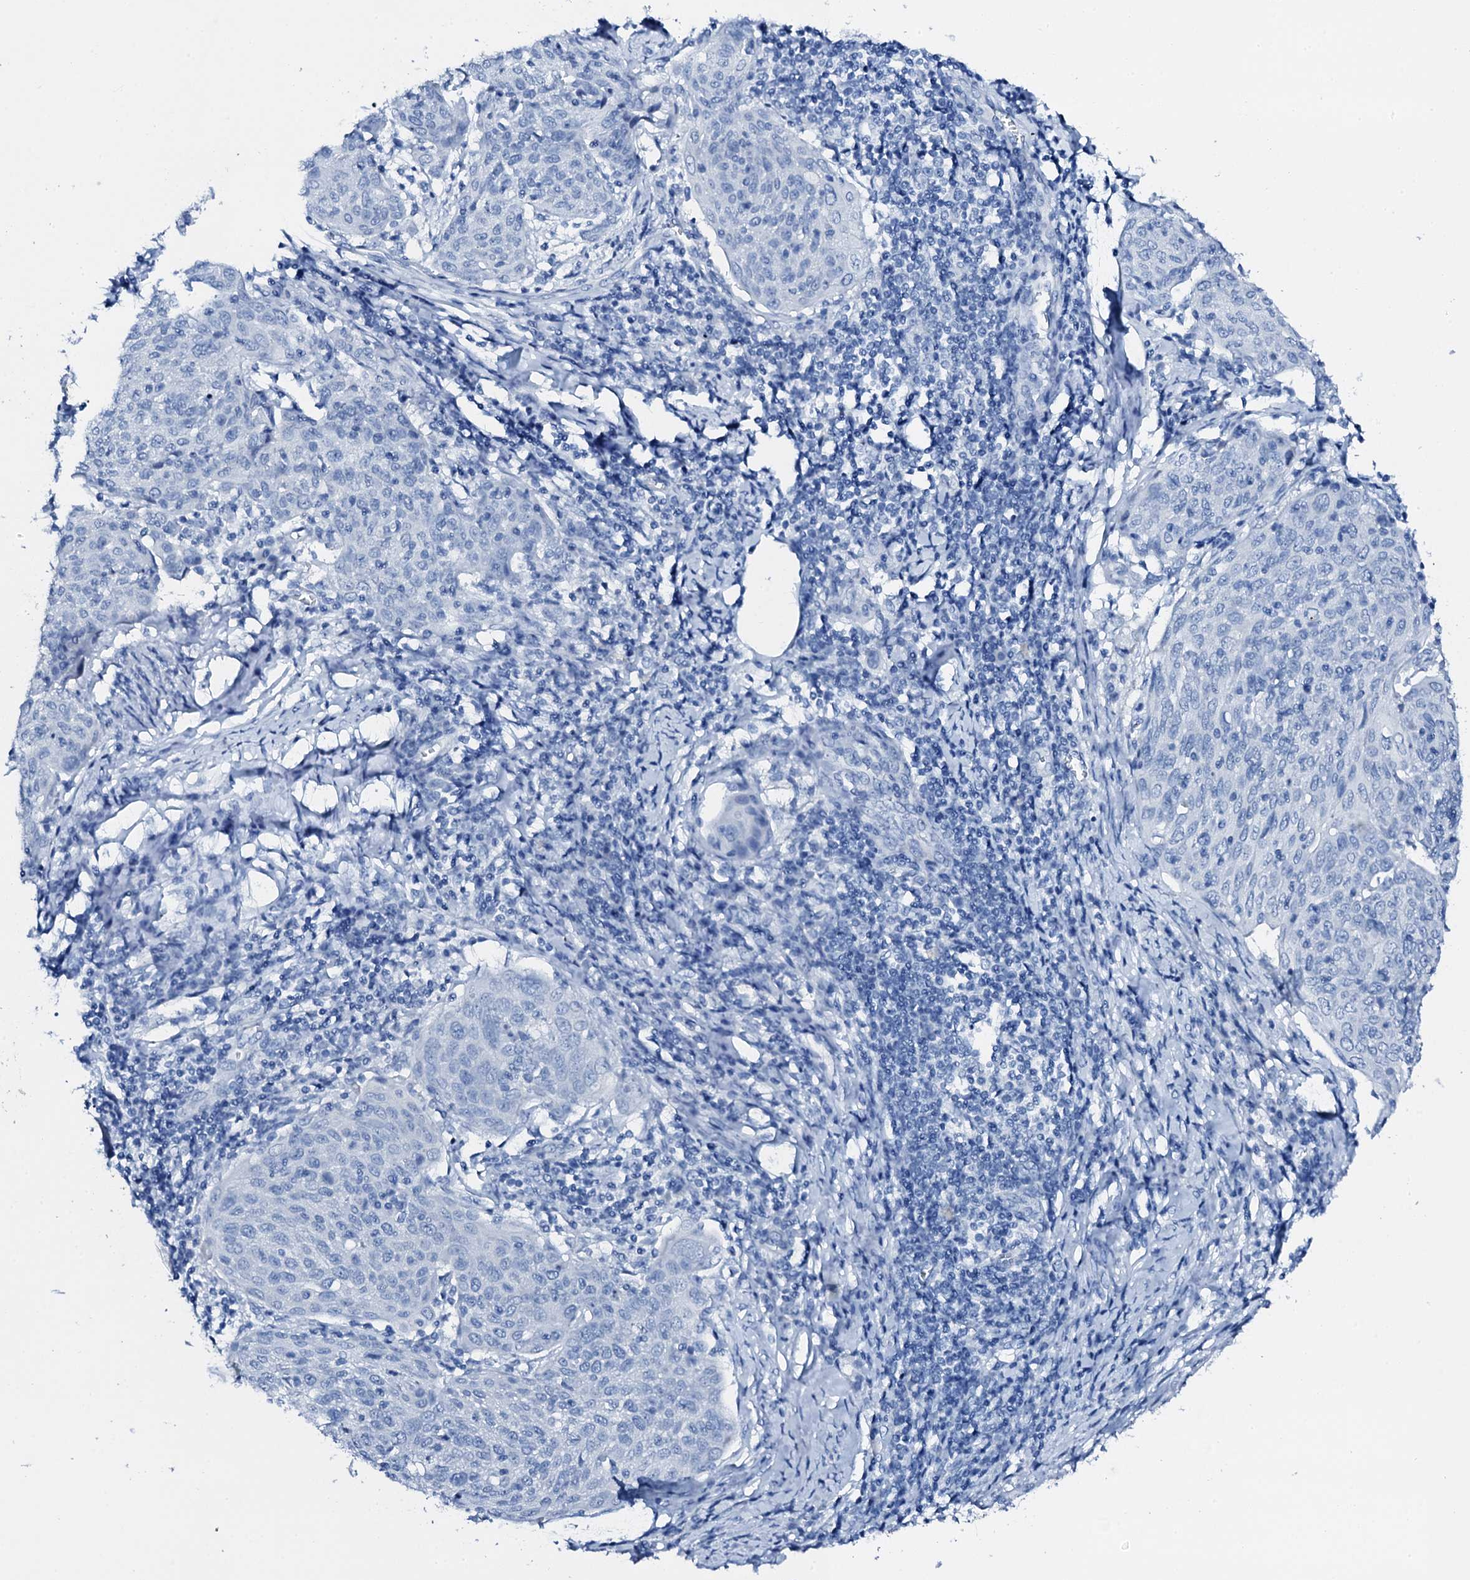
{"staining": {"intensity": "negative", "quantity": "none", "location": "none"}, "tissue": "cervical cancer", "cell_type": "Tumor cells", "image_type": "cancer", "snomed": [{"axis": "morphology", "description": "Squamous cell carcinoma, NOS"}, {"axis": "topography", "description": "Cervix"}], "caption": "Immunohistochemistry (IHC) of squamous cell carcinoma (cervical) displays no staining in tumor cells.", "gene": "PTH", "patient": {"sex": "female", "age": 67}}